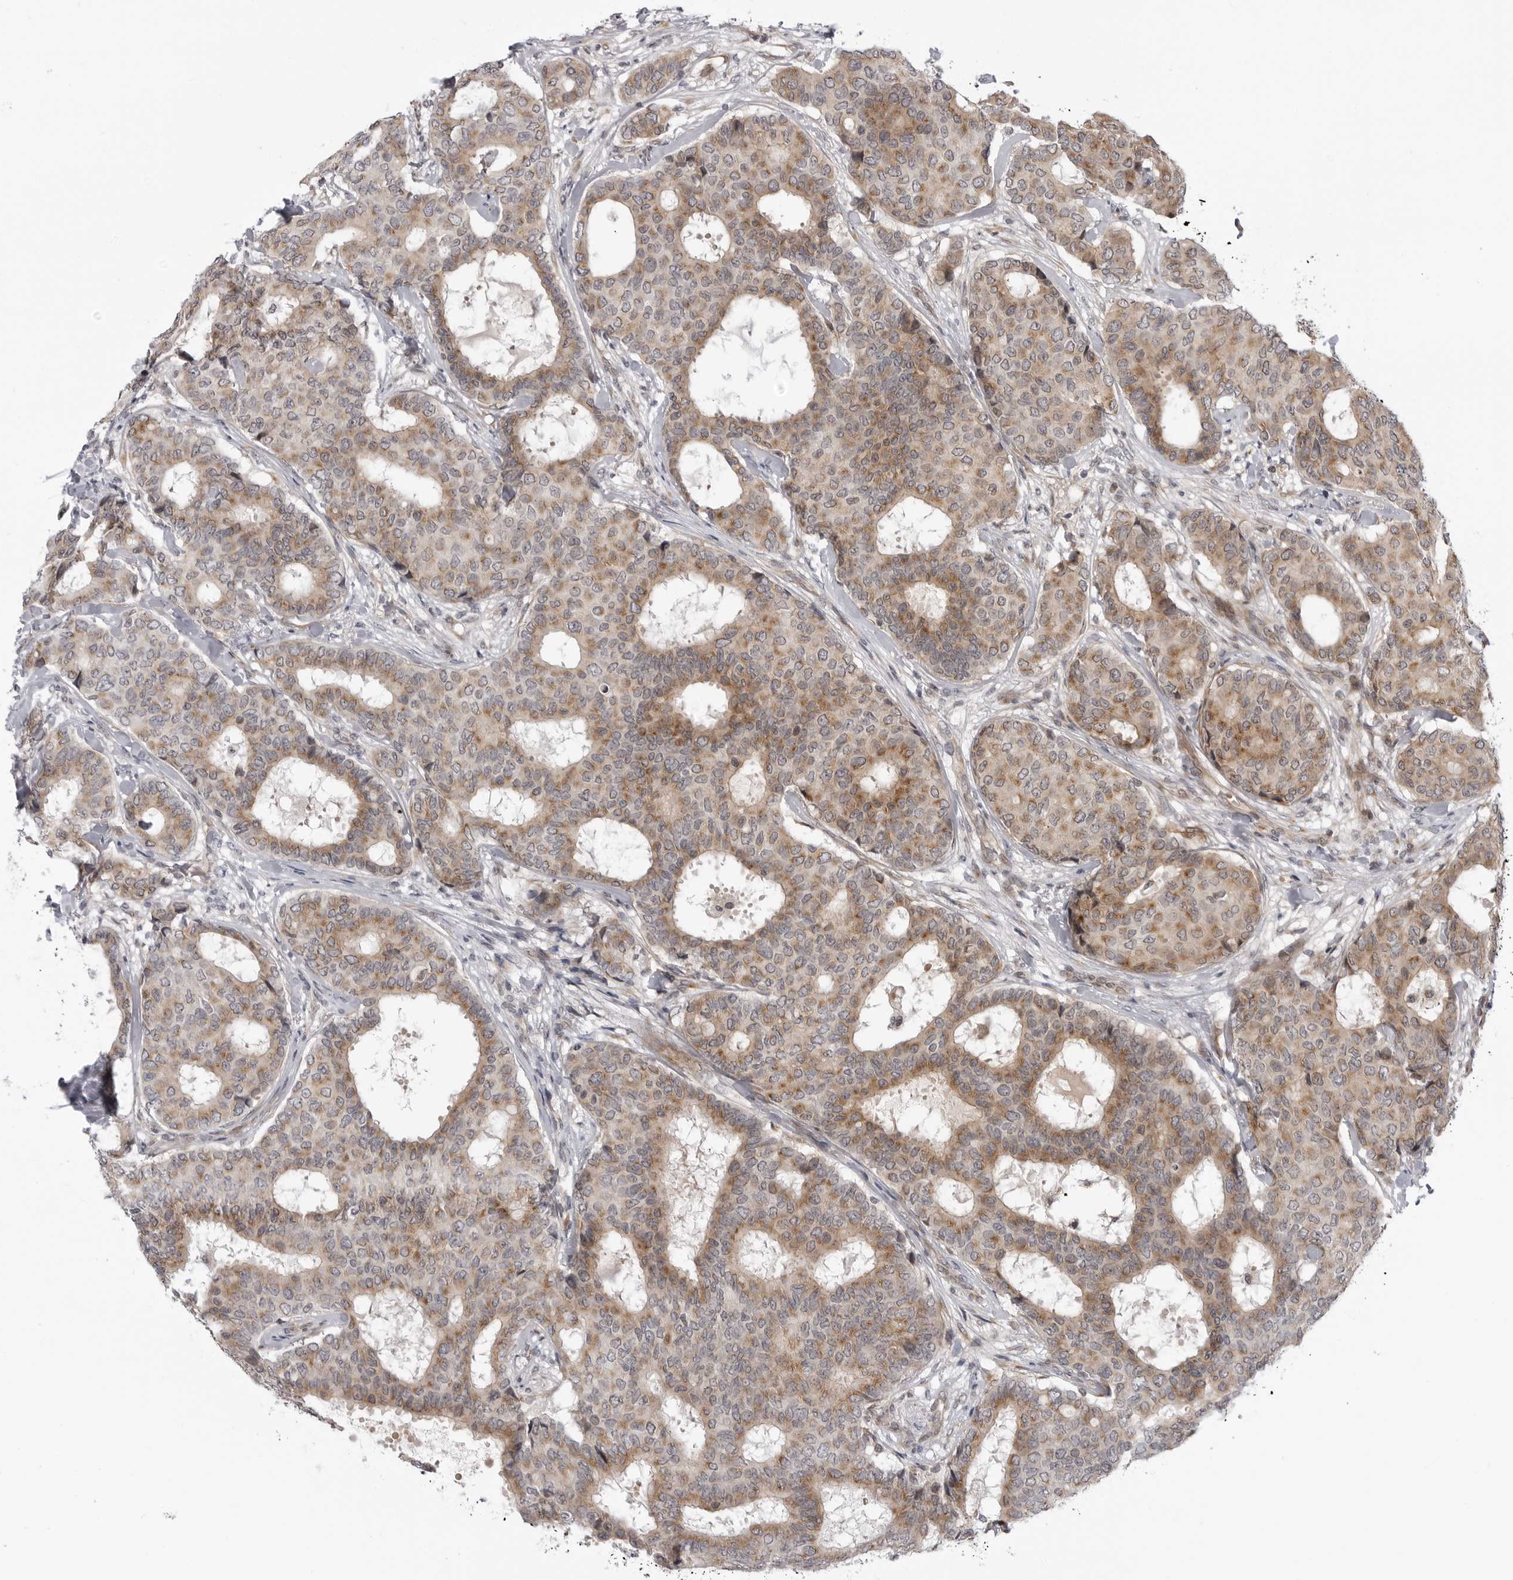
{"staining": {"intensity": "moderate", "quantity": ">75%", "location": "cytoplasmic/membranous"}, "tissue": "breast cancer", "cell_type": "Tumor cells", "image_type": "cancer", "snomed": [{"axis": "morphology", "description": "Duct carcinoma"}, {"axis": "topography", "description": "Breast"}], "caption": "Breast infiltrating ductal carcinoma stained for a protein (brown) displays moderate cytoplasmic/membranous positive staining in approximately >75% of tumor cells.", "gene": "LRRC45", "patient": {"sex": "female", "age": 75}}